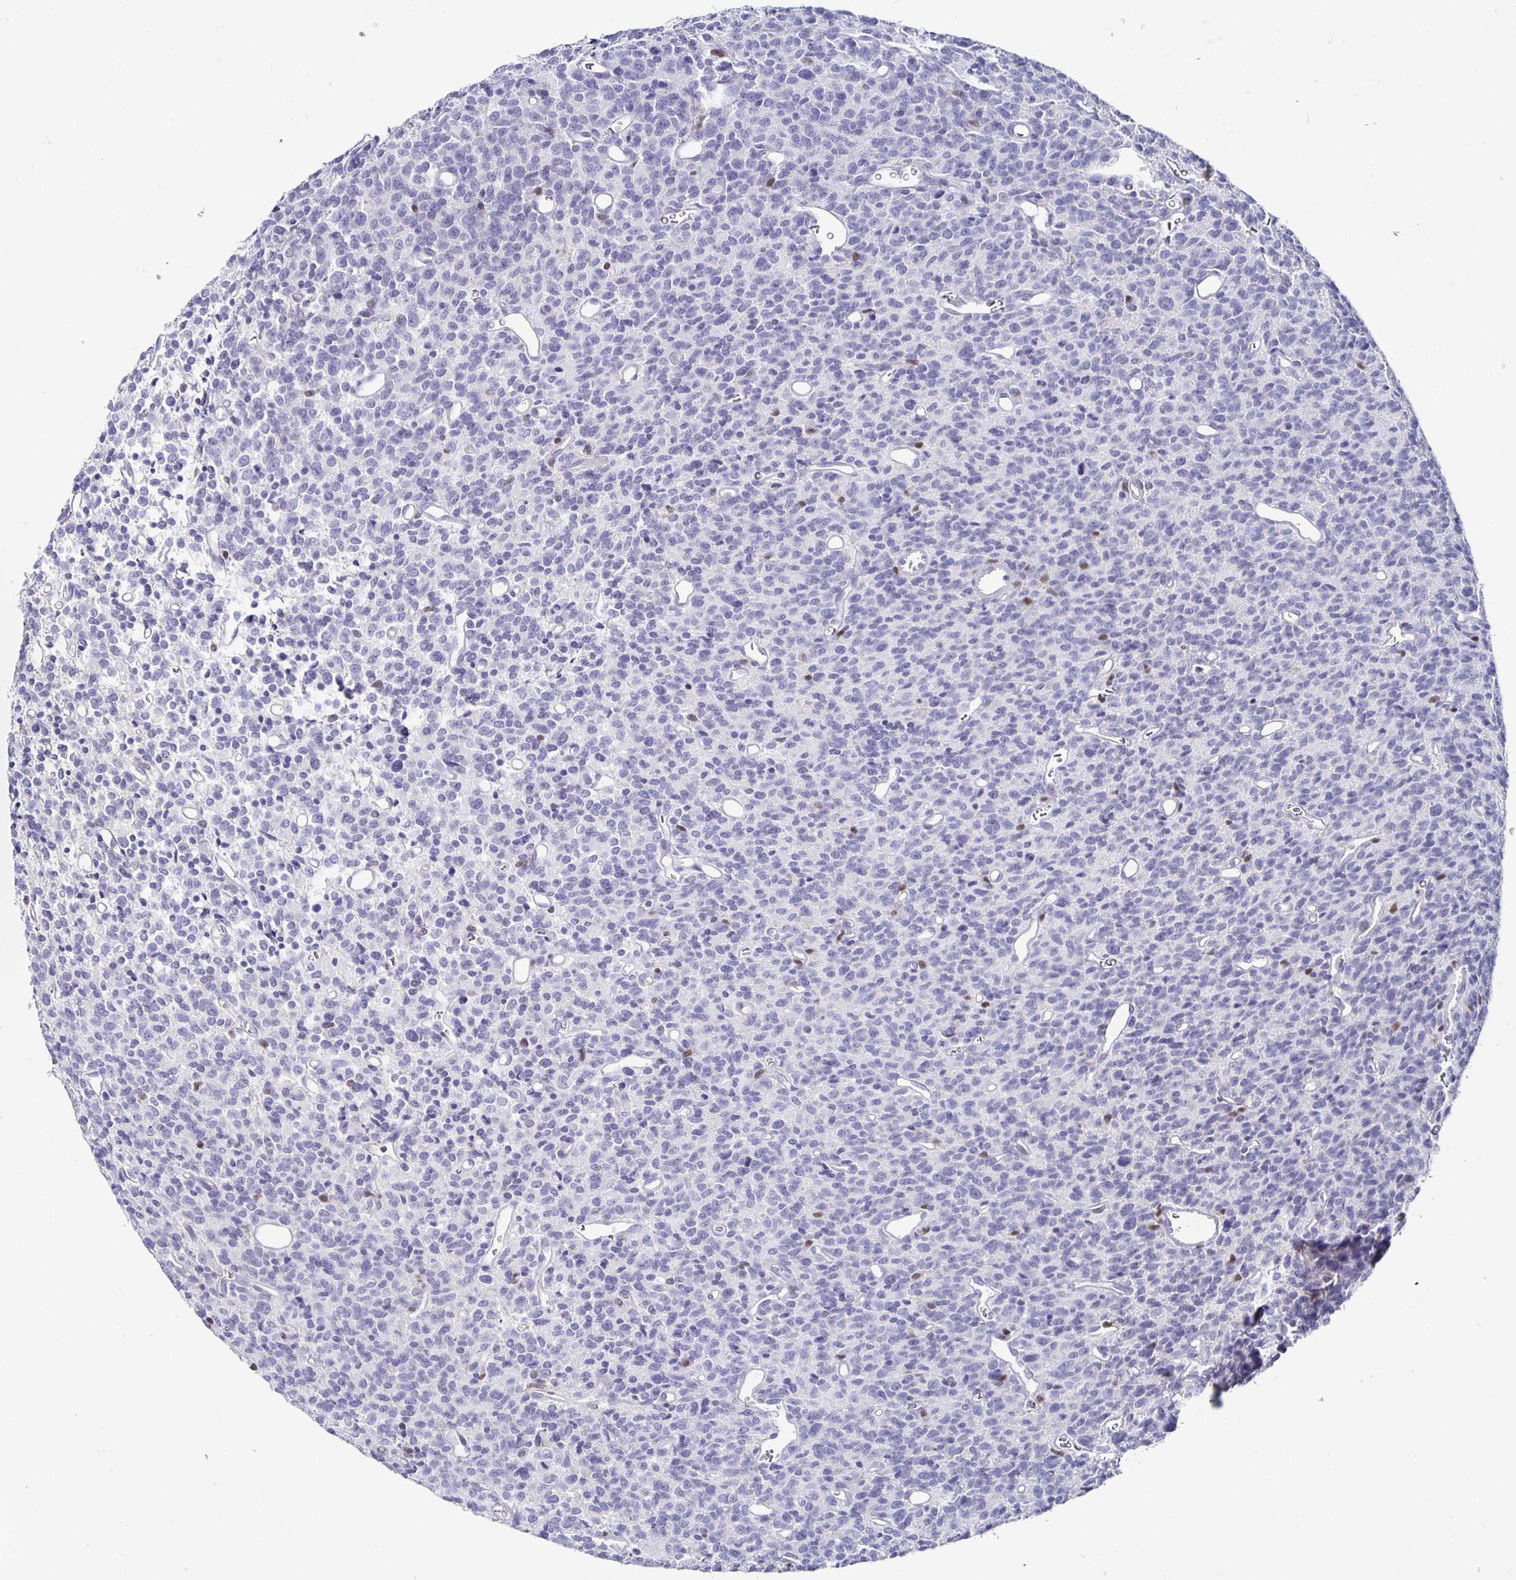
{"staining": {"intensity": "negative", "quantity": "none", "location": "none"}, "tissue": "glioma", "cell_type": "Tumor cells", "image_type": "cancer", "snomed": [{"axis": "morphology", "description": "Glioma, malignant, High grade"}, {"axis": "topography", "description": "Brain"}], "caption": "IHC of glioma demonstrates no positivity in tumor cells.", "gene": "RUNX2", "patient": {"sex": "male", "age": 76}}